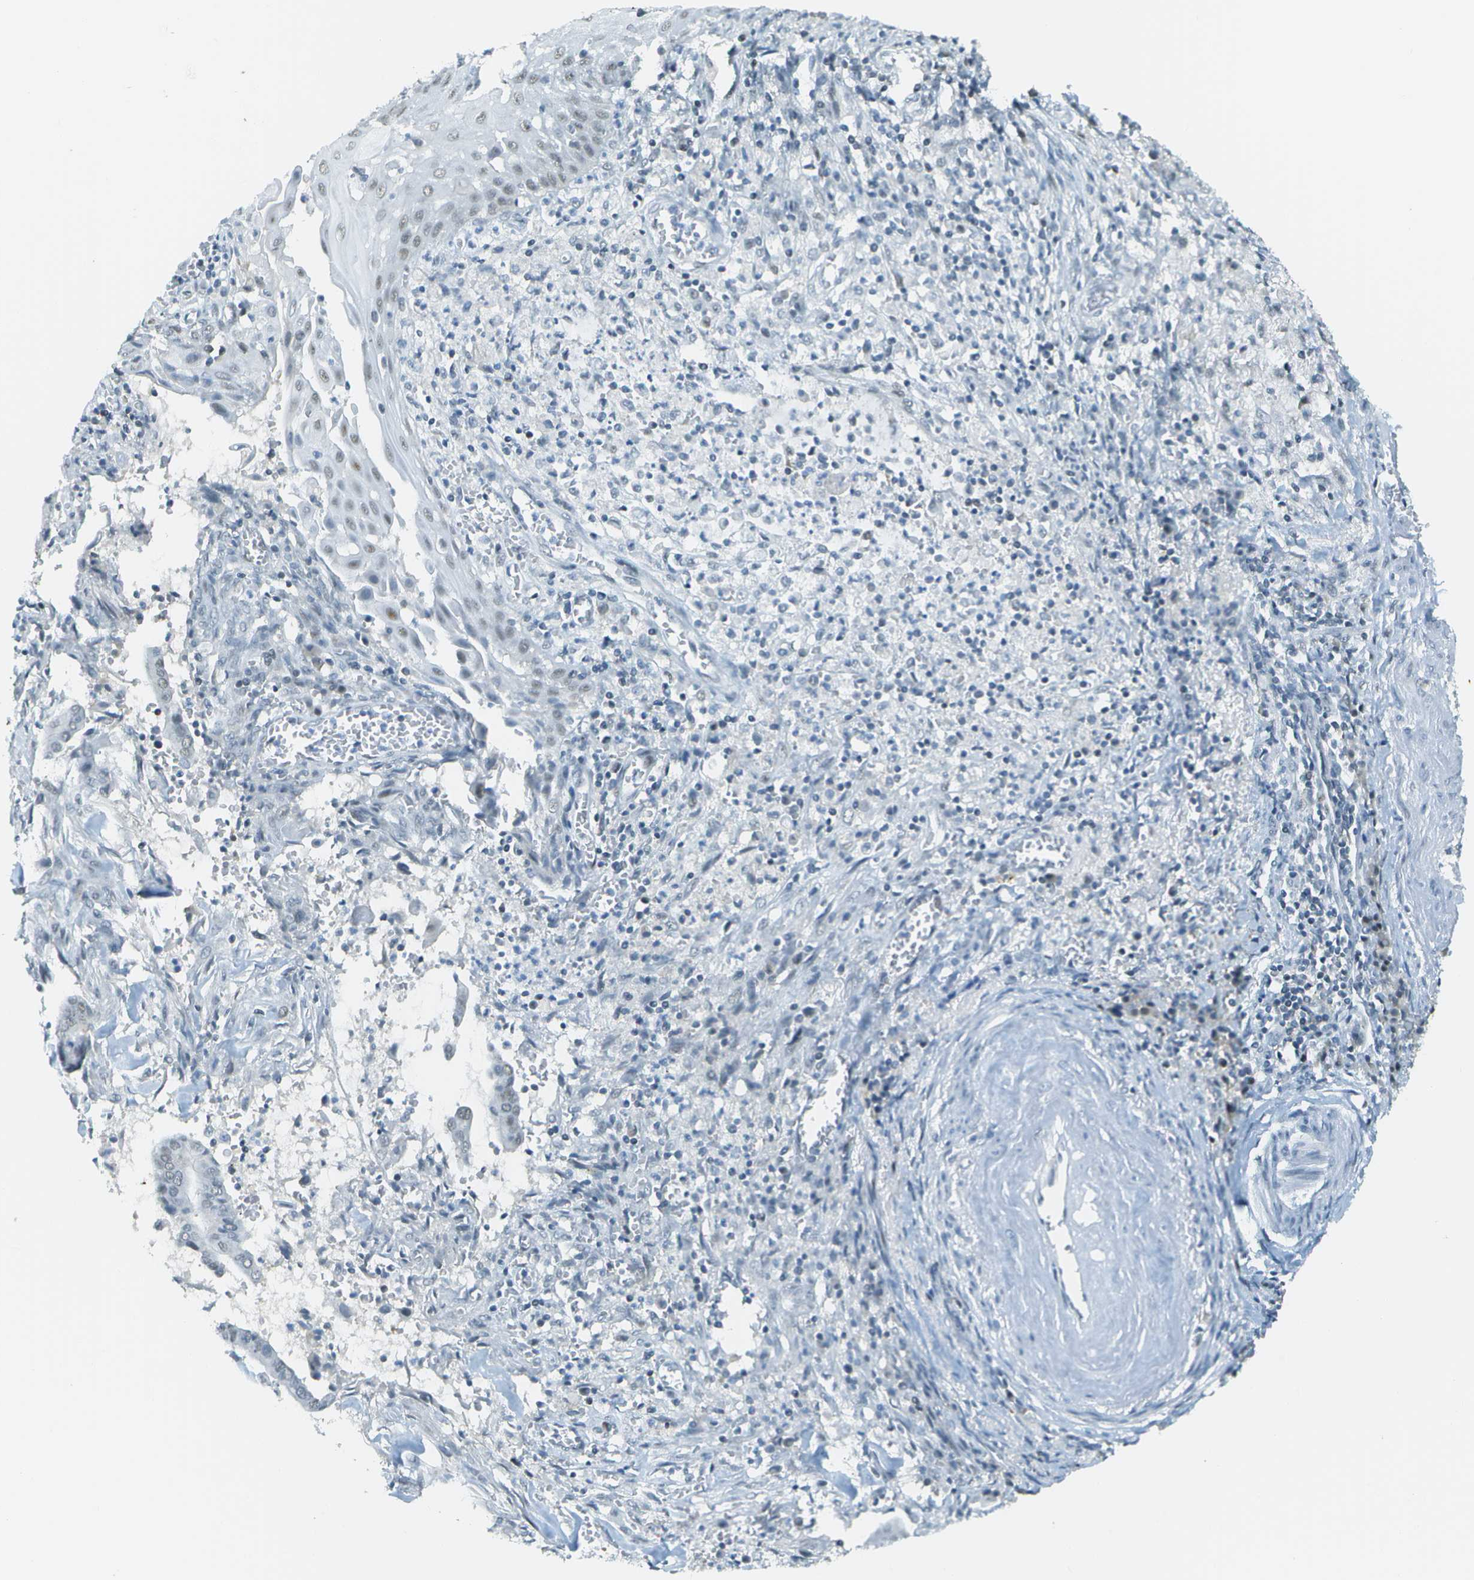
{"staining": {"intensity": "weak", "quantity": "<25%", "location": "nuclear"}, "tissue": "cervical cancer", "cell_type": "Tumor cells", "image_type": "cancer", "snomed": [{"axis": "morphology", "description": "Adenocarcinoma, NOS"}, {"axis": "topography", "description": "Cervix"}], "caption": "The photomicrograph reveals no significant positivity in tumor cells of cervical cancer (adenocarcinoma).", "gene": "NEK11", "patient": {"sex": "female", "age": 44}}